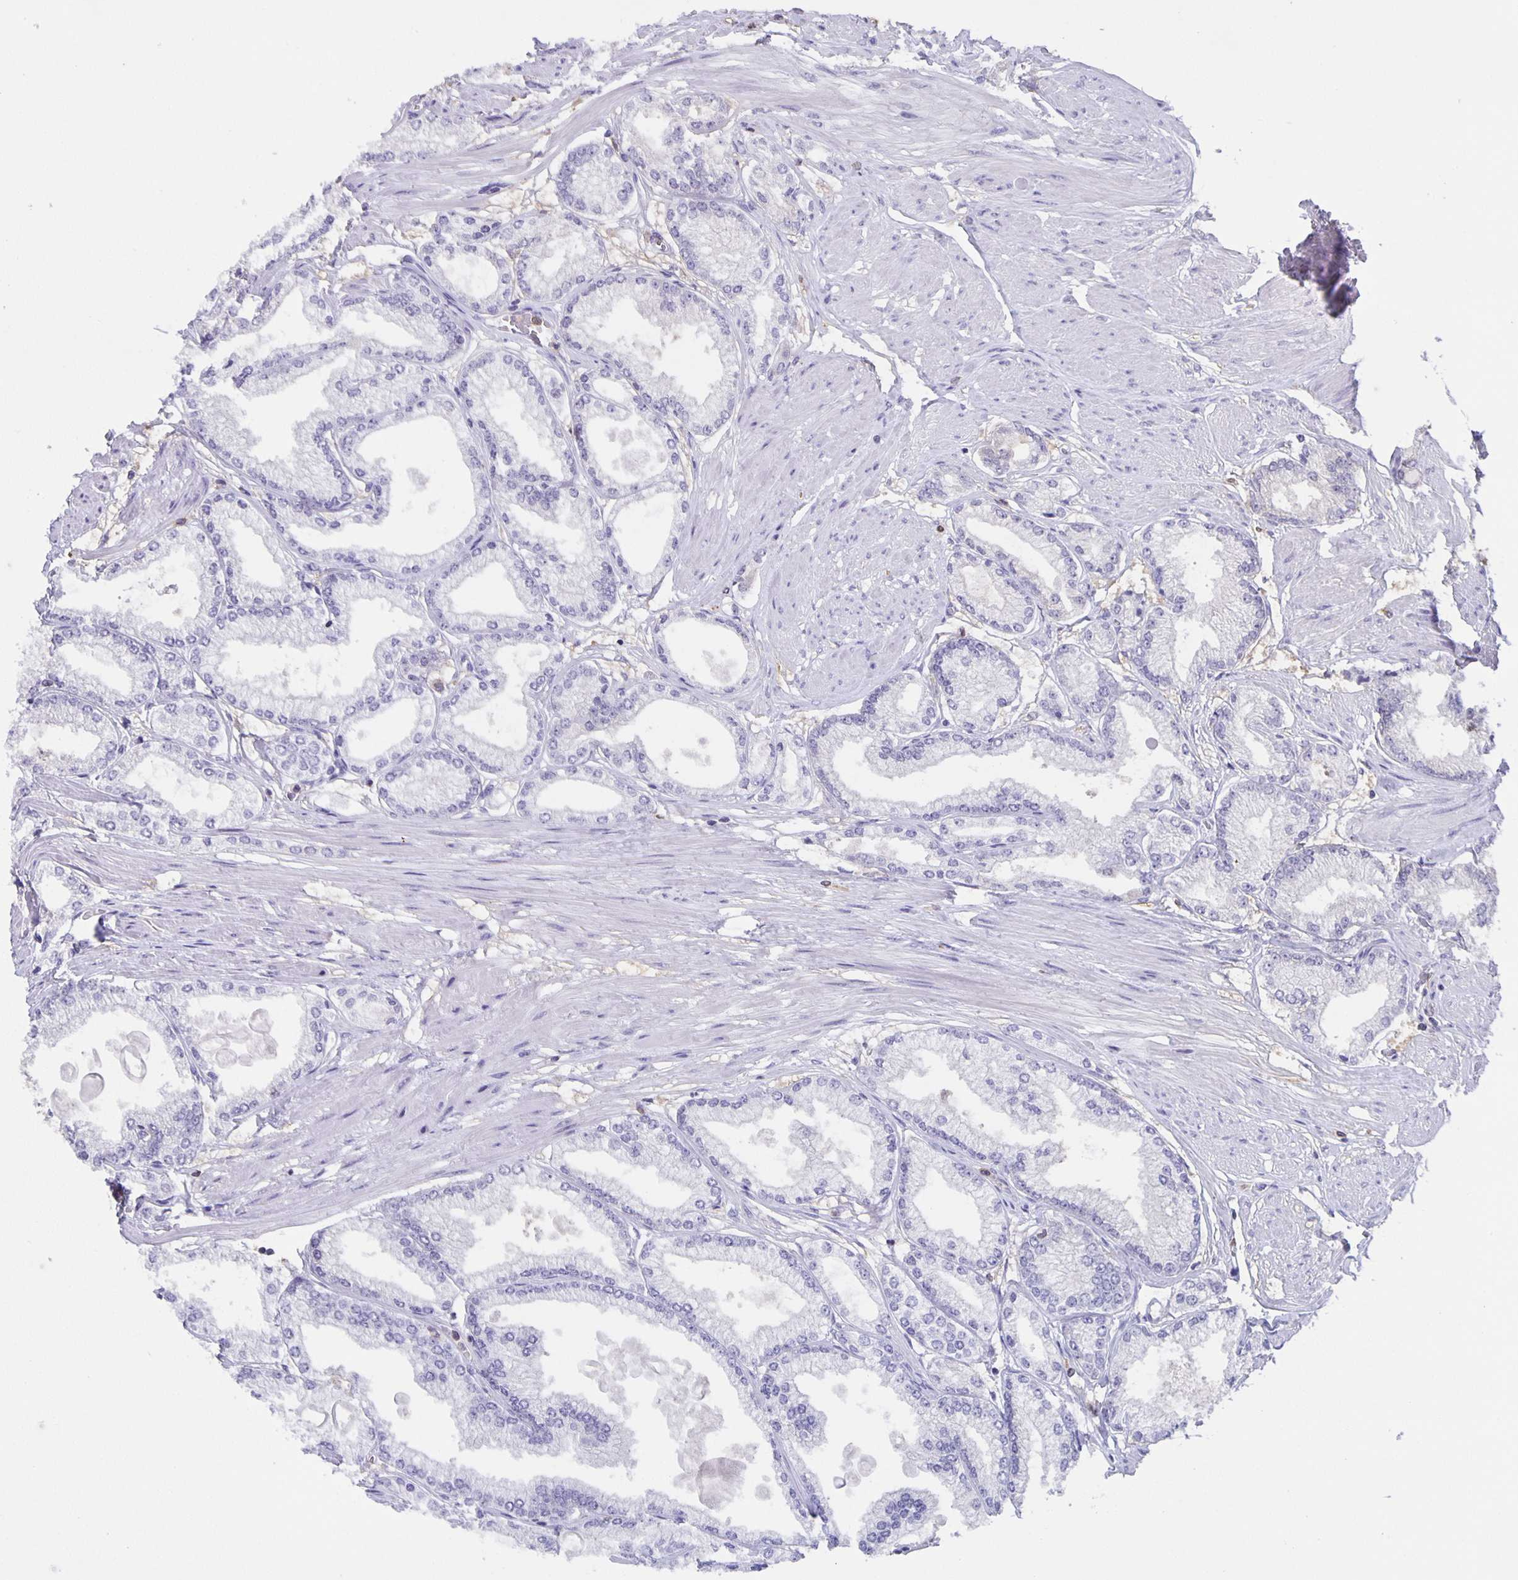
{"staining": {"intensity": "negative", "quantity": "none", "location": "none"}, "tissue": "prostate cancer", "cell_type": "Tumor cells", "image_type": "cancer", "snomed": [{"axis": "morphology", "description": "Adenocarcinoma, High grade"}, {"axis": "topography", "description": "Prostate"}], "caption": "Immunohistochemistry histopathology image of neoplastic tissue: adenocarcinoma (high-grade) (prostate) stained with DAB (3,3'-diaminobenzidine) displays no significant protein expression in tumor cells.", "gene": "MARCHF6", "patient": {"sex": "male", "age": 68}}